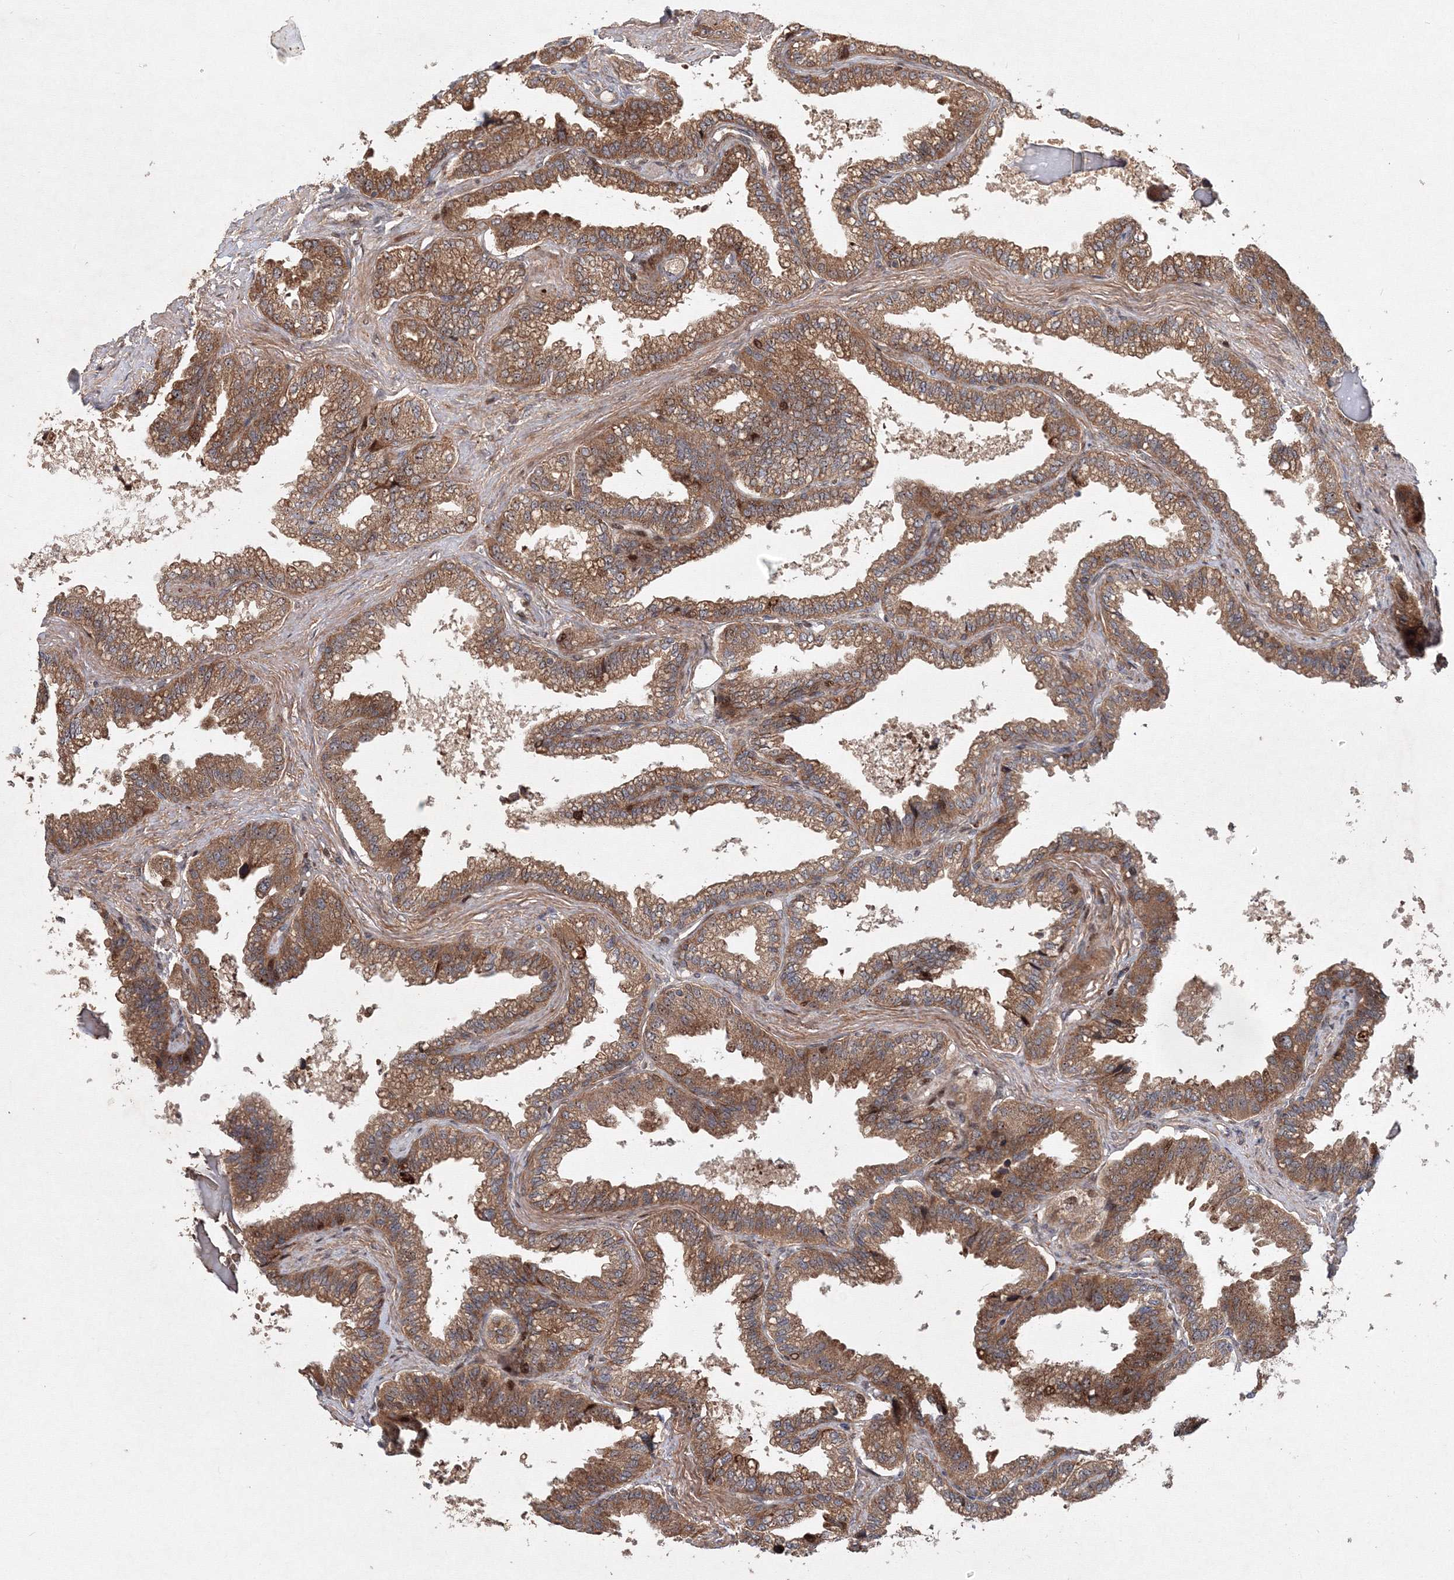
{"staining": {"intensity": "moderate", "quantity": ">75%", "location": "cytoplasmic/membranous,nuclear"}, "tissue": "seminal vesicle", "cell_type": "Glandular cells", "image_type": "normal", "snomed": [{"axis": "morphology", "description": "Normal tissue, NOS"}, {"axis": "topography", "description": "Seminal veicle"}], "caption": "IHC image of normal seminal vesicle: human seminal vesicle stained using immunohistochemistry (IHC) shows medium levels of moderate protein expression localized specifically in the cytoplasmic/membranous,nuclear of glandular cells, appearing as a cytoplasmic/membranous,nuclear brown color.", "gene": "ANKAR", "patient": {"sex": "male", "age": 46}}